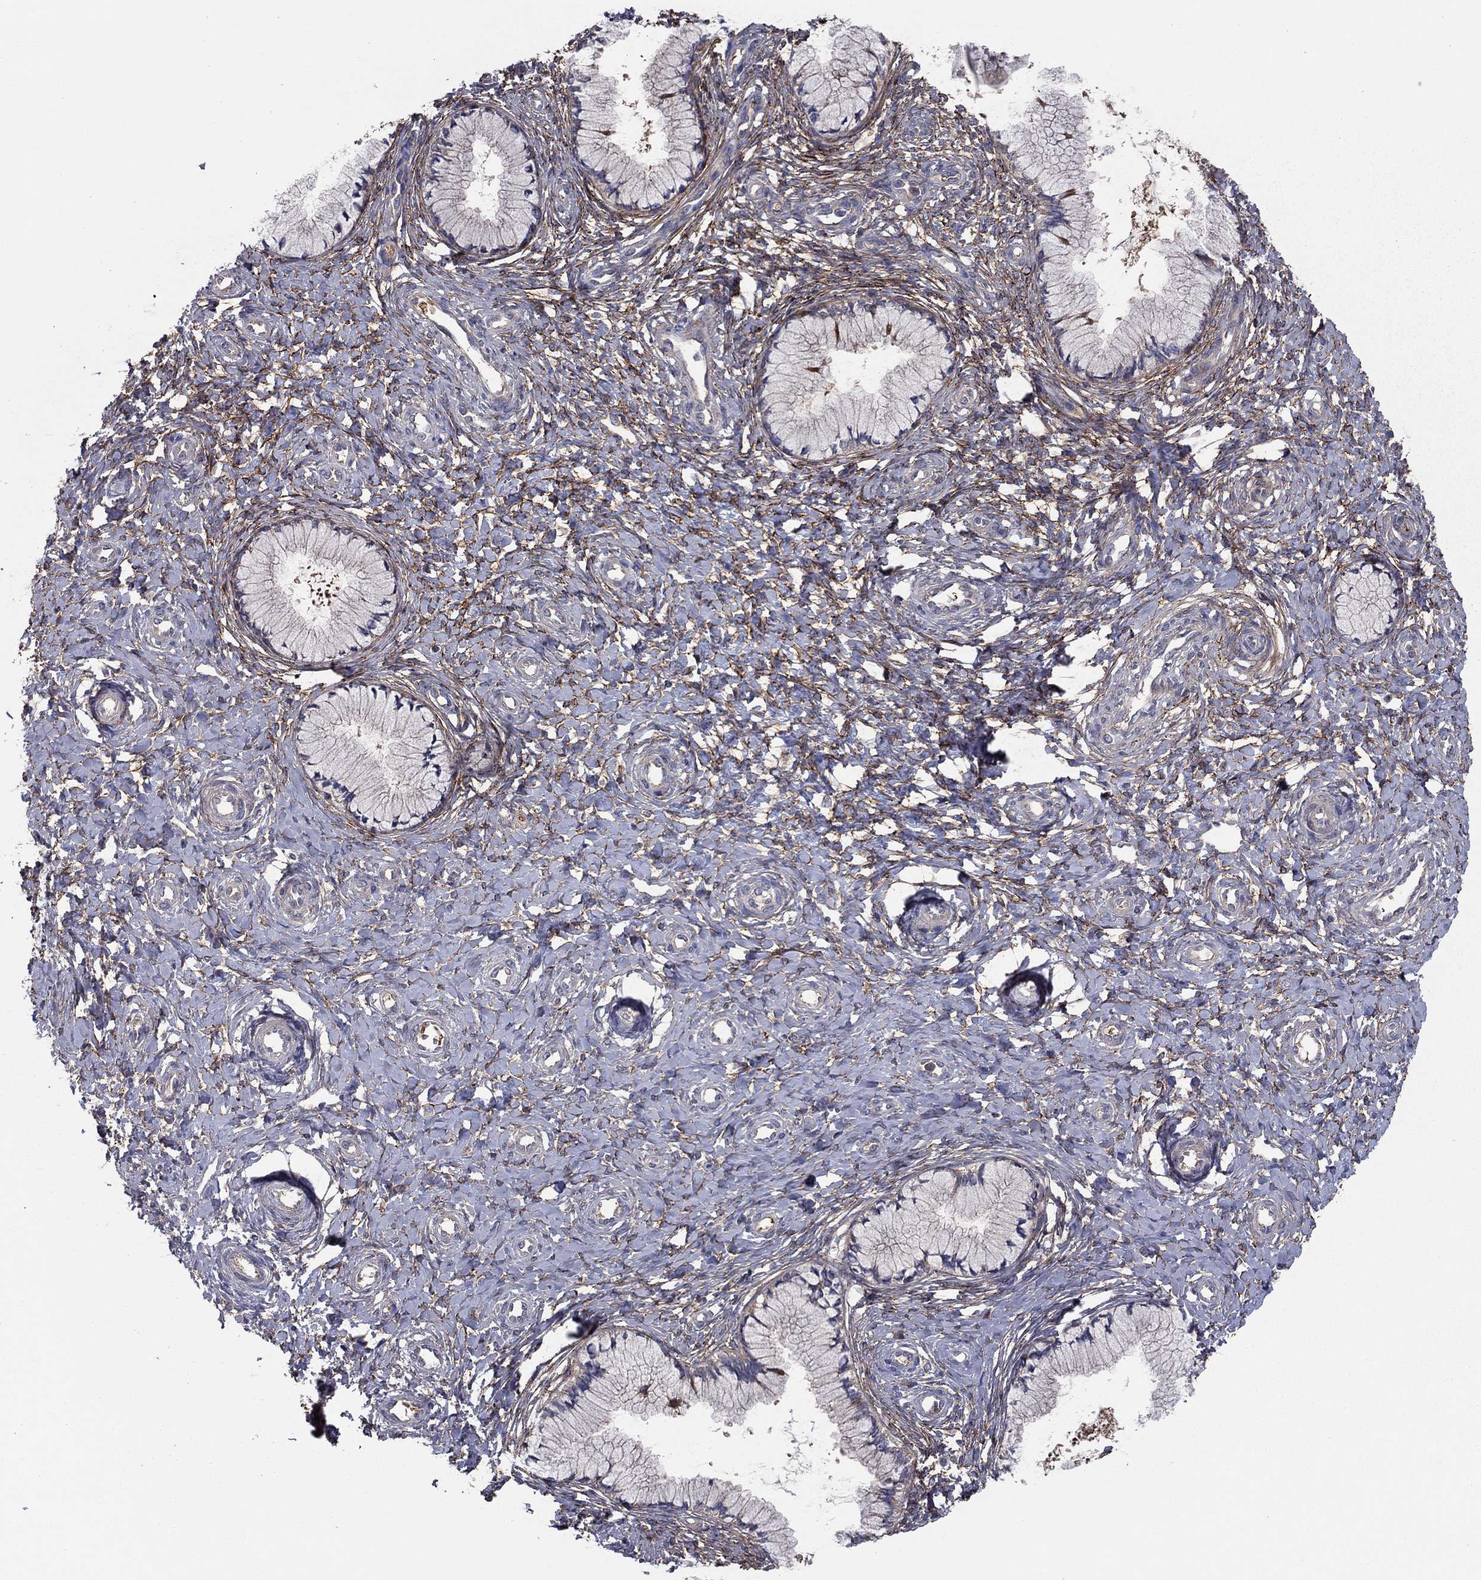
{"staining": {"intensity": "moderate", "quantity": "25%-75%", "location": "cytoplasmic/membranous"}, "tissue": "cervix", "cell_type": "Glandular cells", "image_type": "normal", "snomed": [{"axis": "morphology", "description": "Normal tissue, NOS"}, {"axis": "topography", "description": "Cervix"}], "caption": "High-power microscopy captured an IHC histopathology image of normal cervix, revealing moderate cytoplasmic/membranous expression in about 25%-75% of glandular cells.", "gene": "RNF123", "patient": {"sex": "female", "age": 37}}